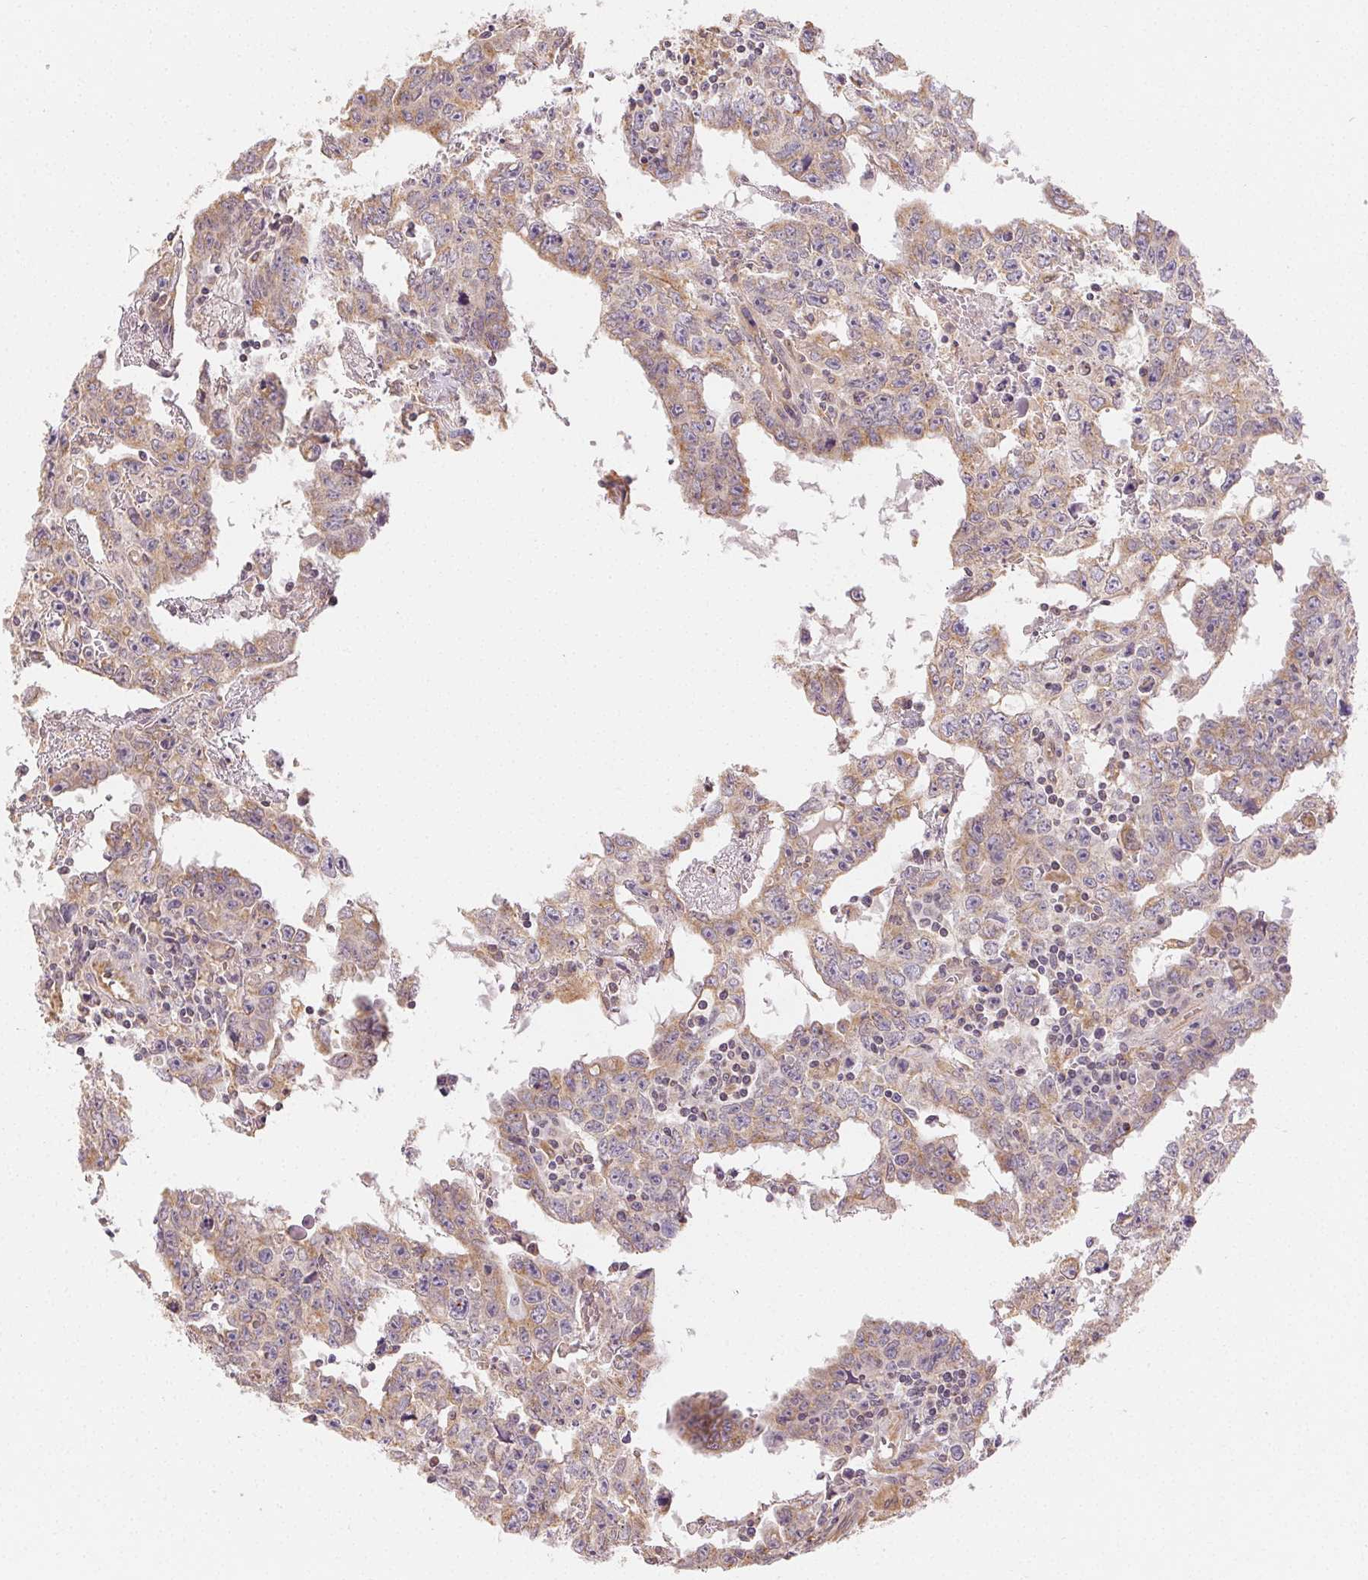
{"staining": {"intensity": "weak", "quantity": ">75%", "location": "cytoplasmic/membranous"}, "tissue": "testis cancer", "cell_type": "Tumor cells", "image_type": "cancer", "snomed": [{"axis": "morphology", "description": "Carcinoma, Embryonal, NOS"}, {"axis": "topography", "description": "Testis"}], "caption": "A high-resolution micrograph shows IHC staining of embryonal carcinoma (testis), which reveals weak cytoplasmic/membranous expression in approximately >75% of tumor cells.", "gene": "SEZ6L2", "patient": {"sex": "male", "age": 22}}